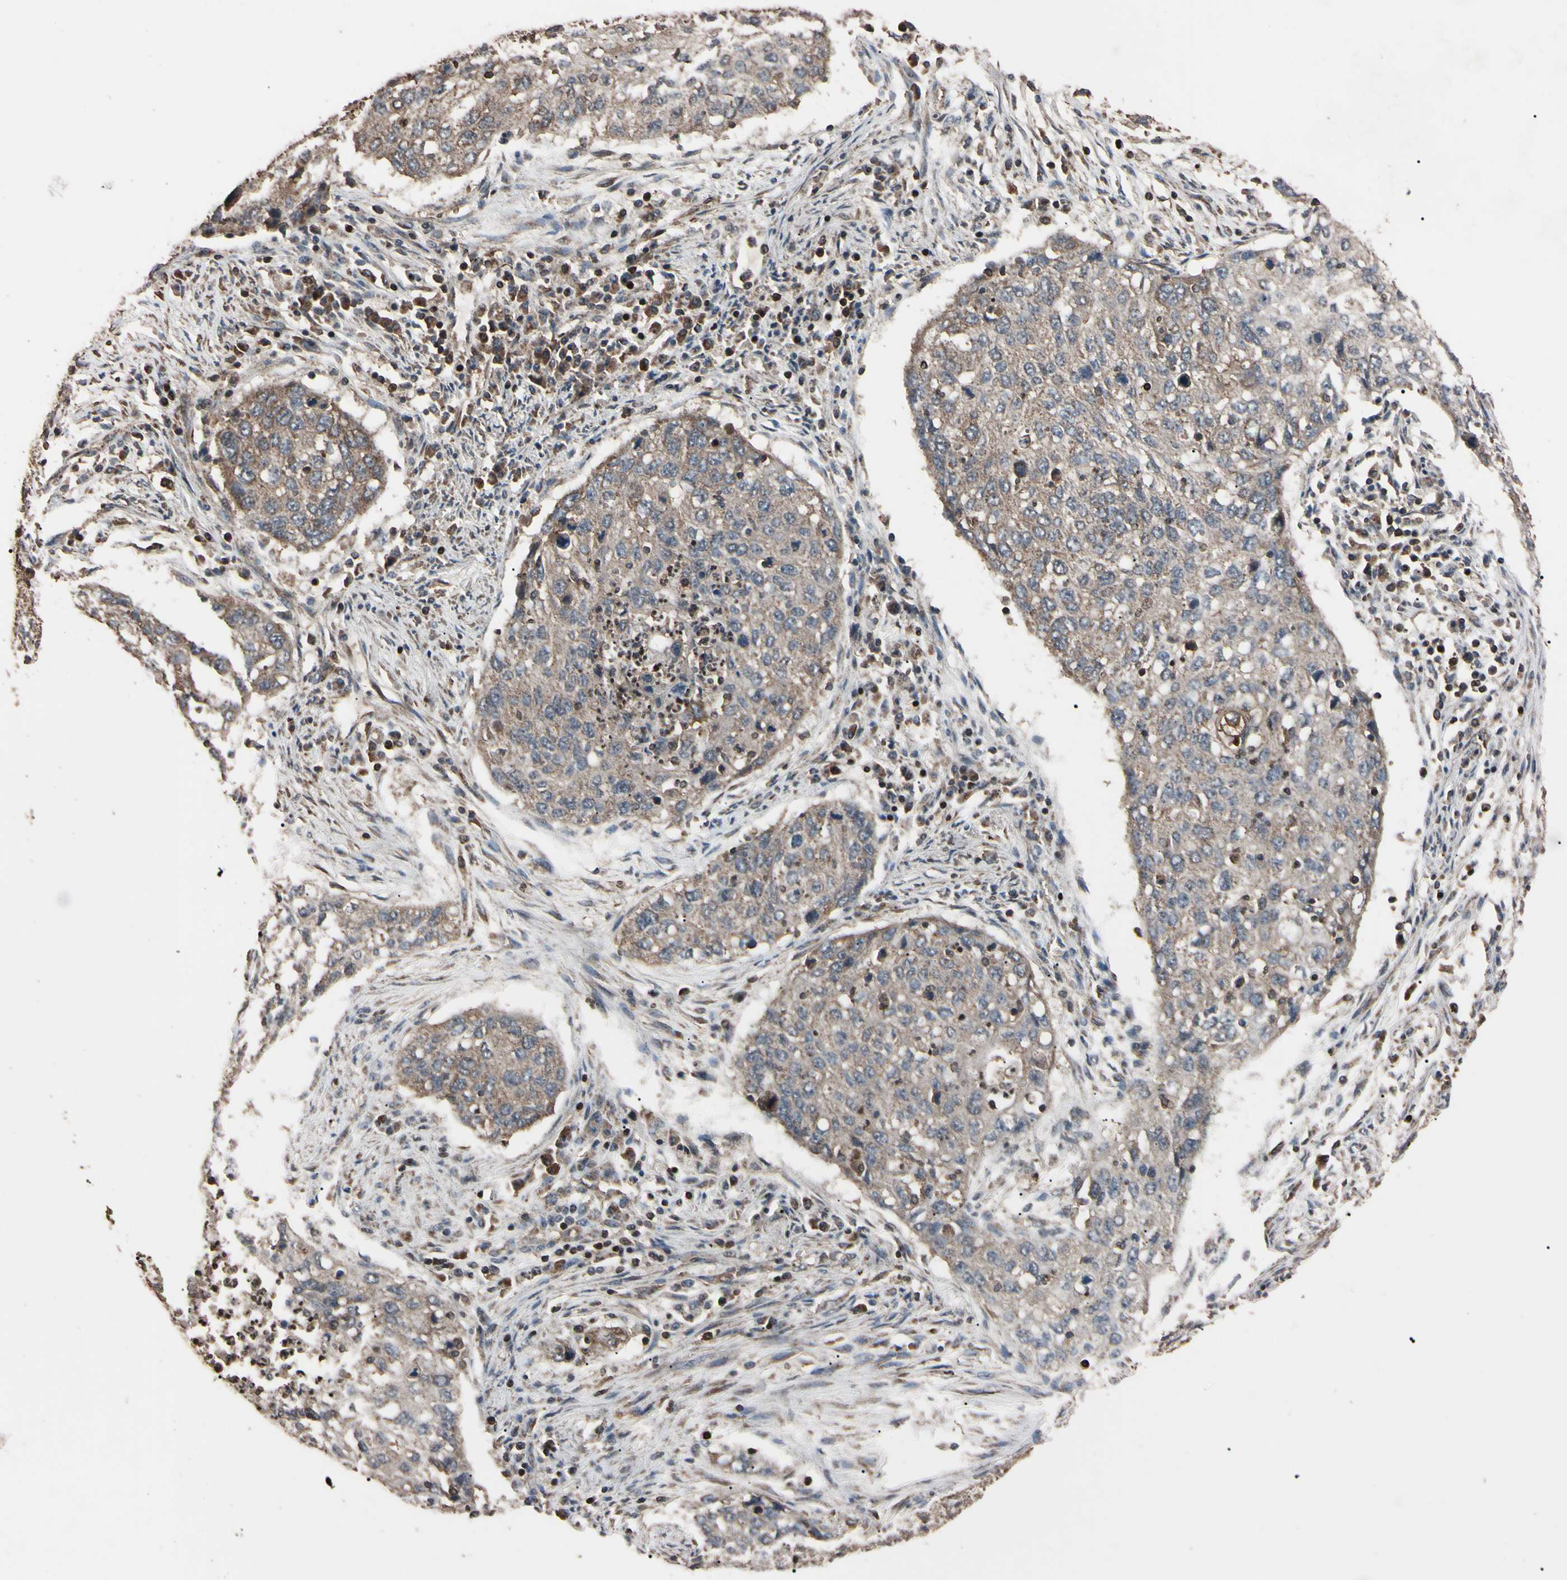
{"staining": {"intensity": "weak", "quantity": ">75%", "location": "cytoplasmic/membranous"}, "tissue": "lung cancer", "cell_type": "Tumor cells", "image_type": "cancer", "snomed": [{"axis": "morphology", "description": "Squamous cell carcinoma, NOS"}, {"axis": "topography", "description": "Lung"}], "caption": "This micrograph shows lung cancer stained with immunohistochemistry to label a protein in brown. The cytoplasmic/membranous of tumor cells show weak positivity for the protein. Nuclei are counter-stained blue.", "gene": "TNFRSF1A", "patient": {"sex": "female", "age": 63}}